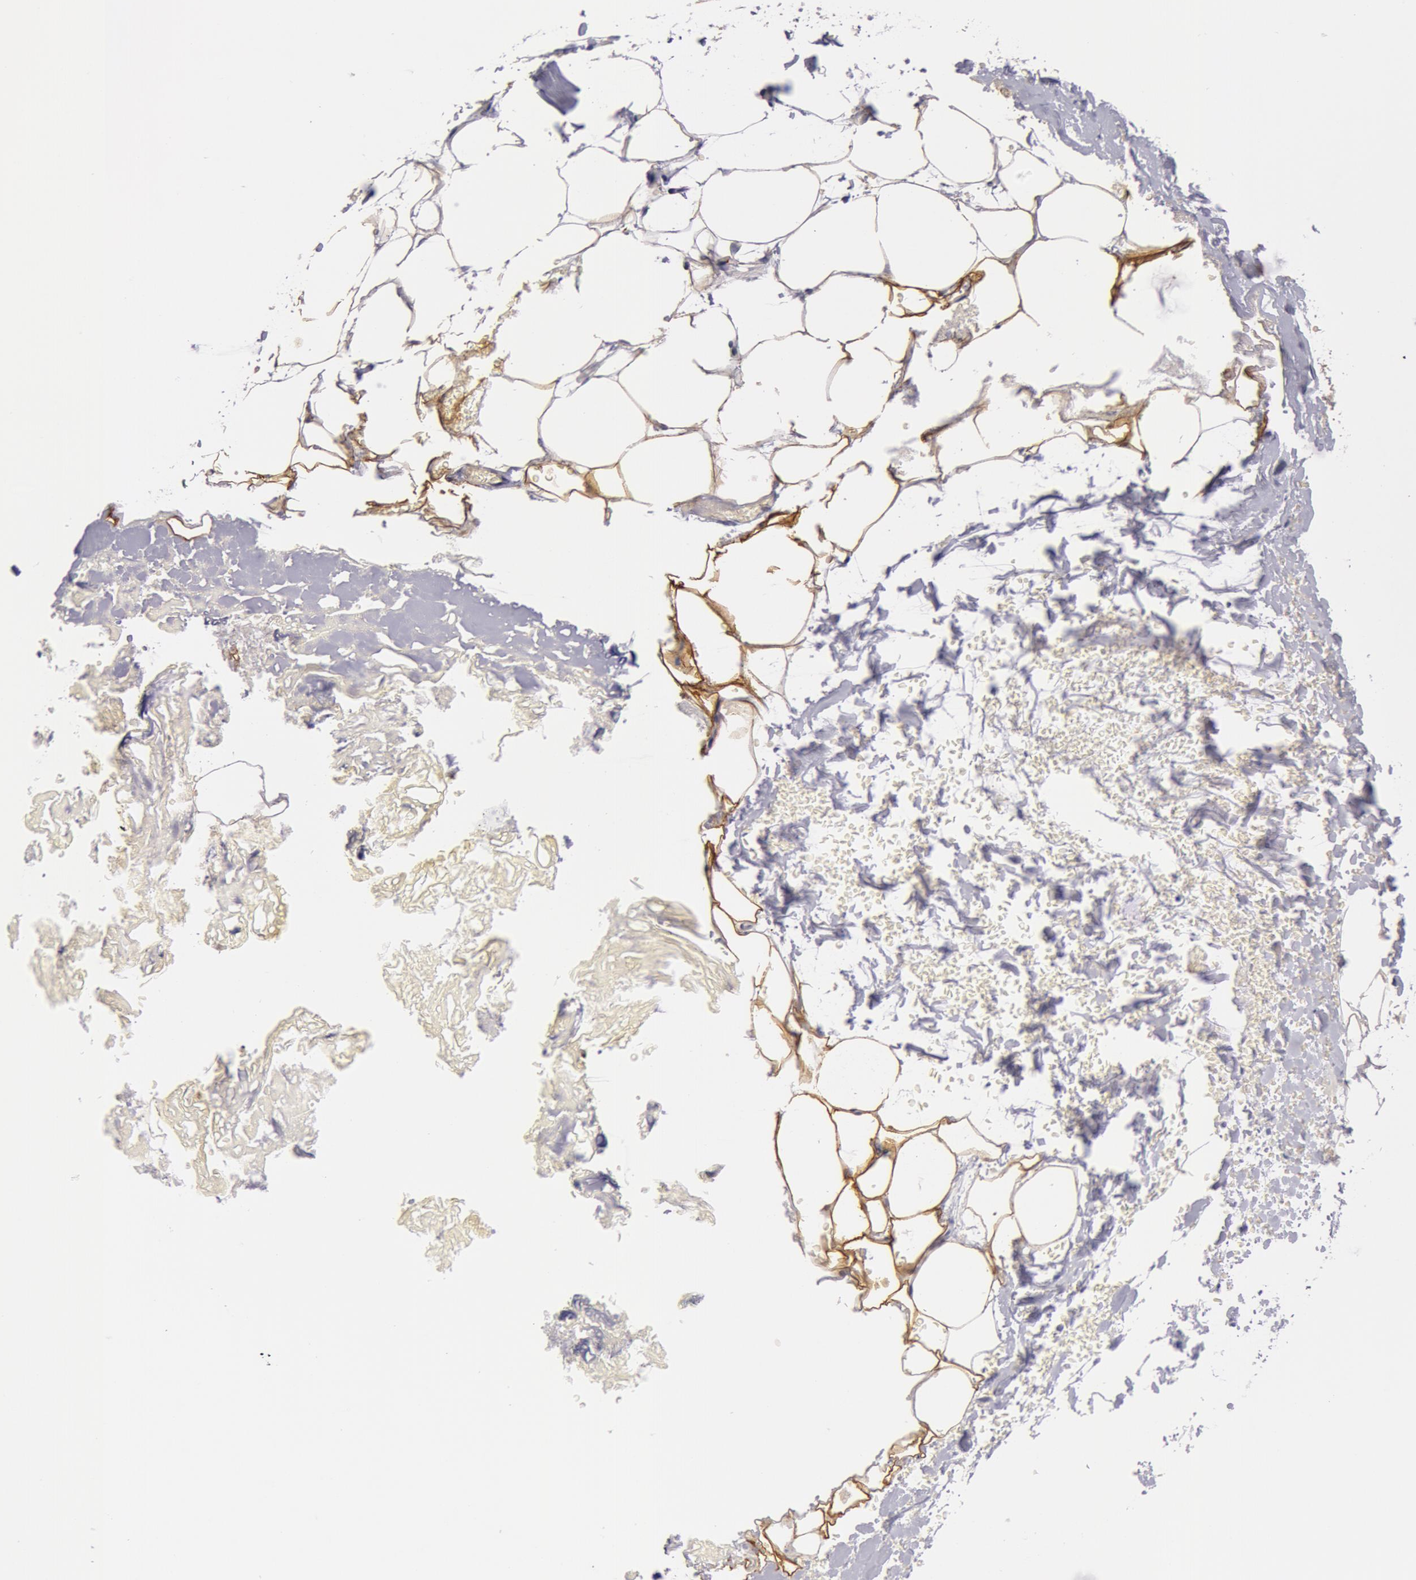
{"staining": {"intensity": "moderate", "quantity": "25%-75%", "location": "cytoplasmic/membranous"}, "tissue": "breast", "cell_type": "Adipocytes", "image_type": "normal", "snomed": [{"axis": "morphology", "description": "Normal tissue, NOS"}, {"axis": "topography", "description": "Breast"}], "caption": "Human breast stained with a brown dye shows moderate cytoplasmic/membranous positive staining in about 25%-75% of adipocytes.", "gene": "IL23A", "patient": {"sex": "female", "age": 75}}